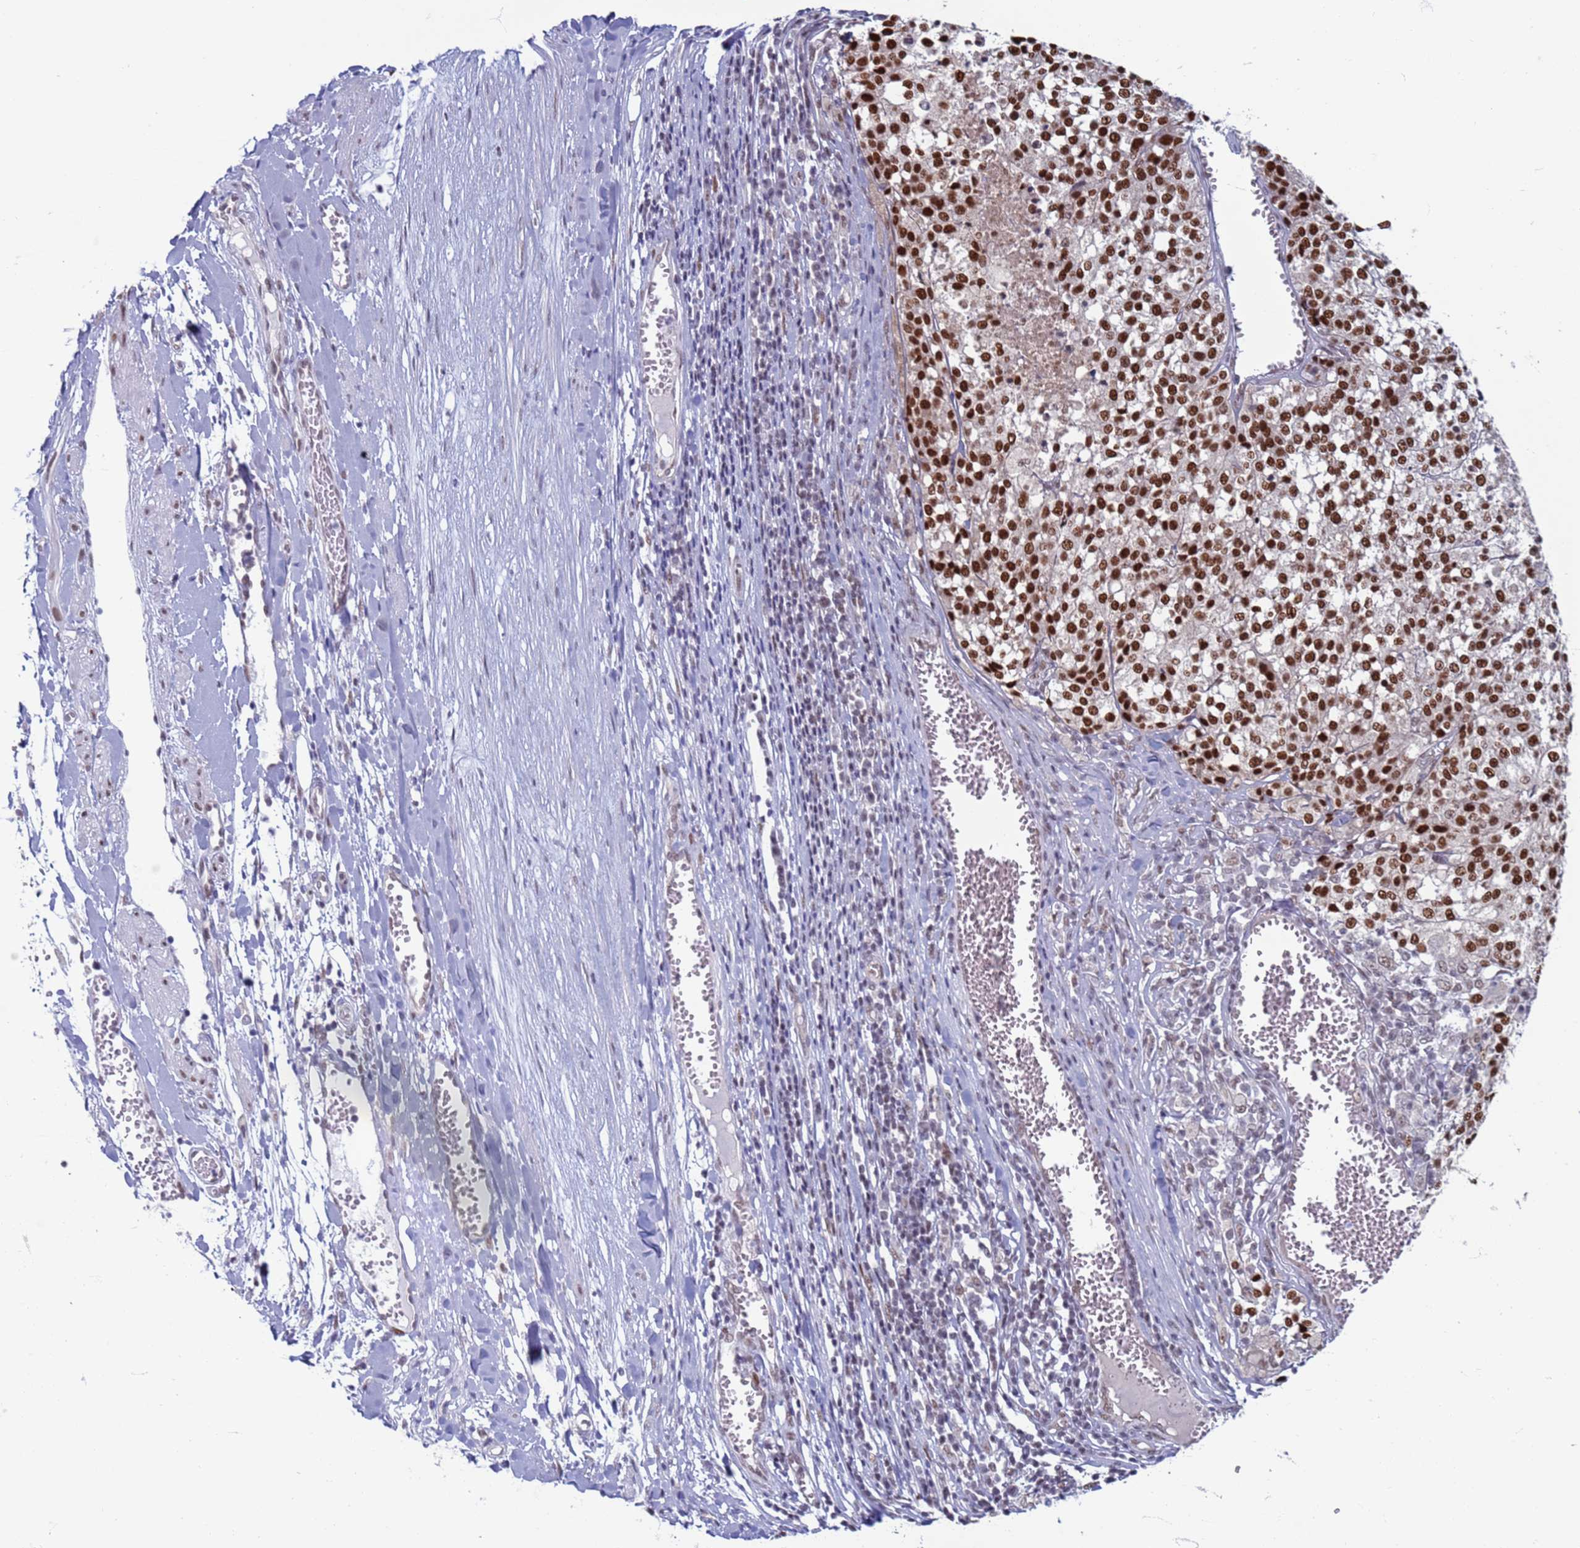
{"staining": {"intensity": "strong", "quantity": ">75%", "location": "nuclear"}, "tissue": "melanoma", "cell_type": "Tumor cells", "image_type": "cancer", "snomed": [{"axis": "morphology", "description": "Malignant melanoma, NOS"}, {"axis": "topography", "description": "Skin"}], "caption": "Strong nuclear staining for a protein is present in about >75% of tumor cells of malignant melanoma using immunohistochemistry.", "gene": "SAE1", "patient": {"sex": "female", "age": 64}}